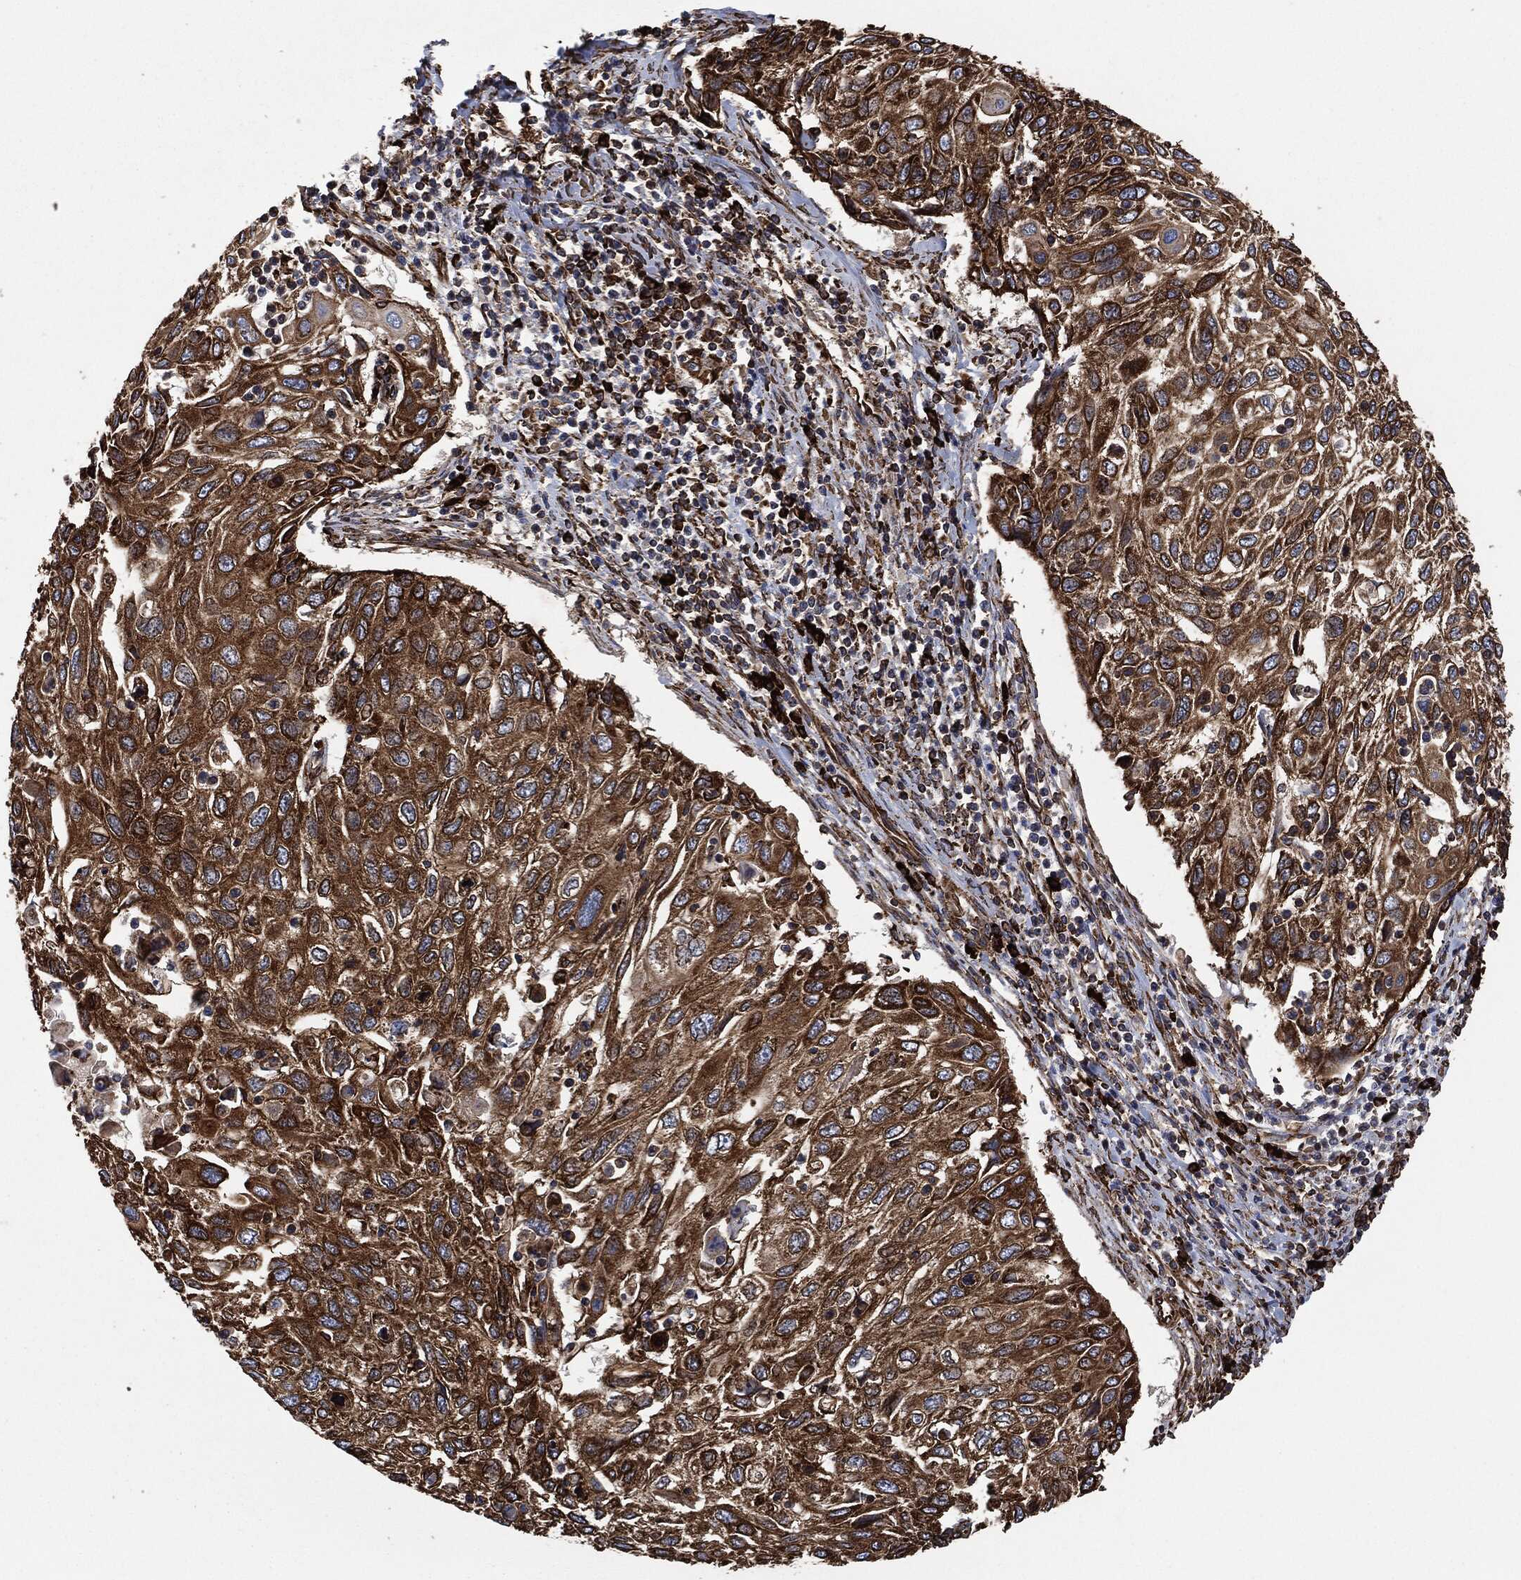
{"staining": {"intensity": "strong", "quantity": ">75%", "location": "cytoplasmic/membranous"}, "tissue": "cervical cancer", "cell_type": "Tumor cells", "image_type": "cancer", "snomed": [{"axis": "morphology", "description": "Squamous cell carcinoma, NOS"}, {"axis": "topography", "description": "Cervix"}], "caption": "Protein staining exhibits strong cytoplasmic/membranous positivity in about >75% of tumor cells in squamous cell carcinoma (cervical).", "gene": "AMFR", "patient": {"sex": "female", "age": 70}}